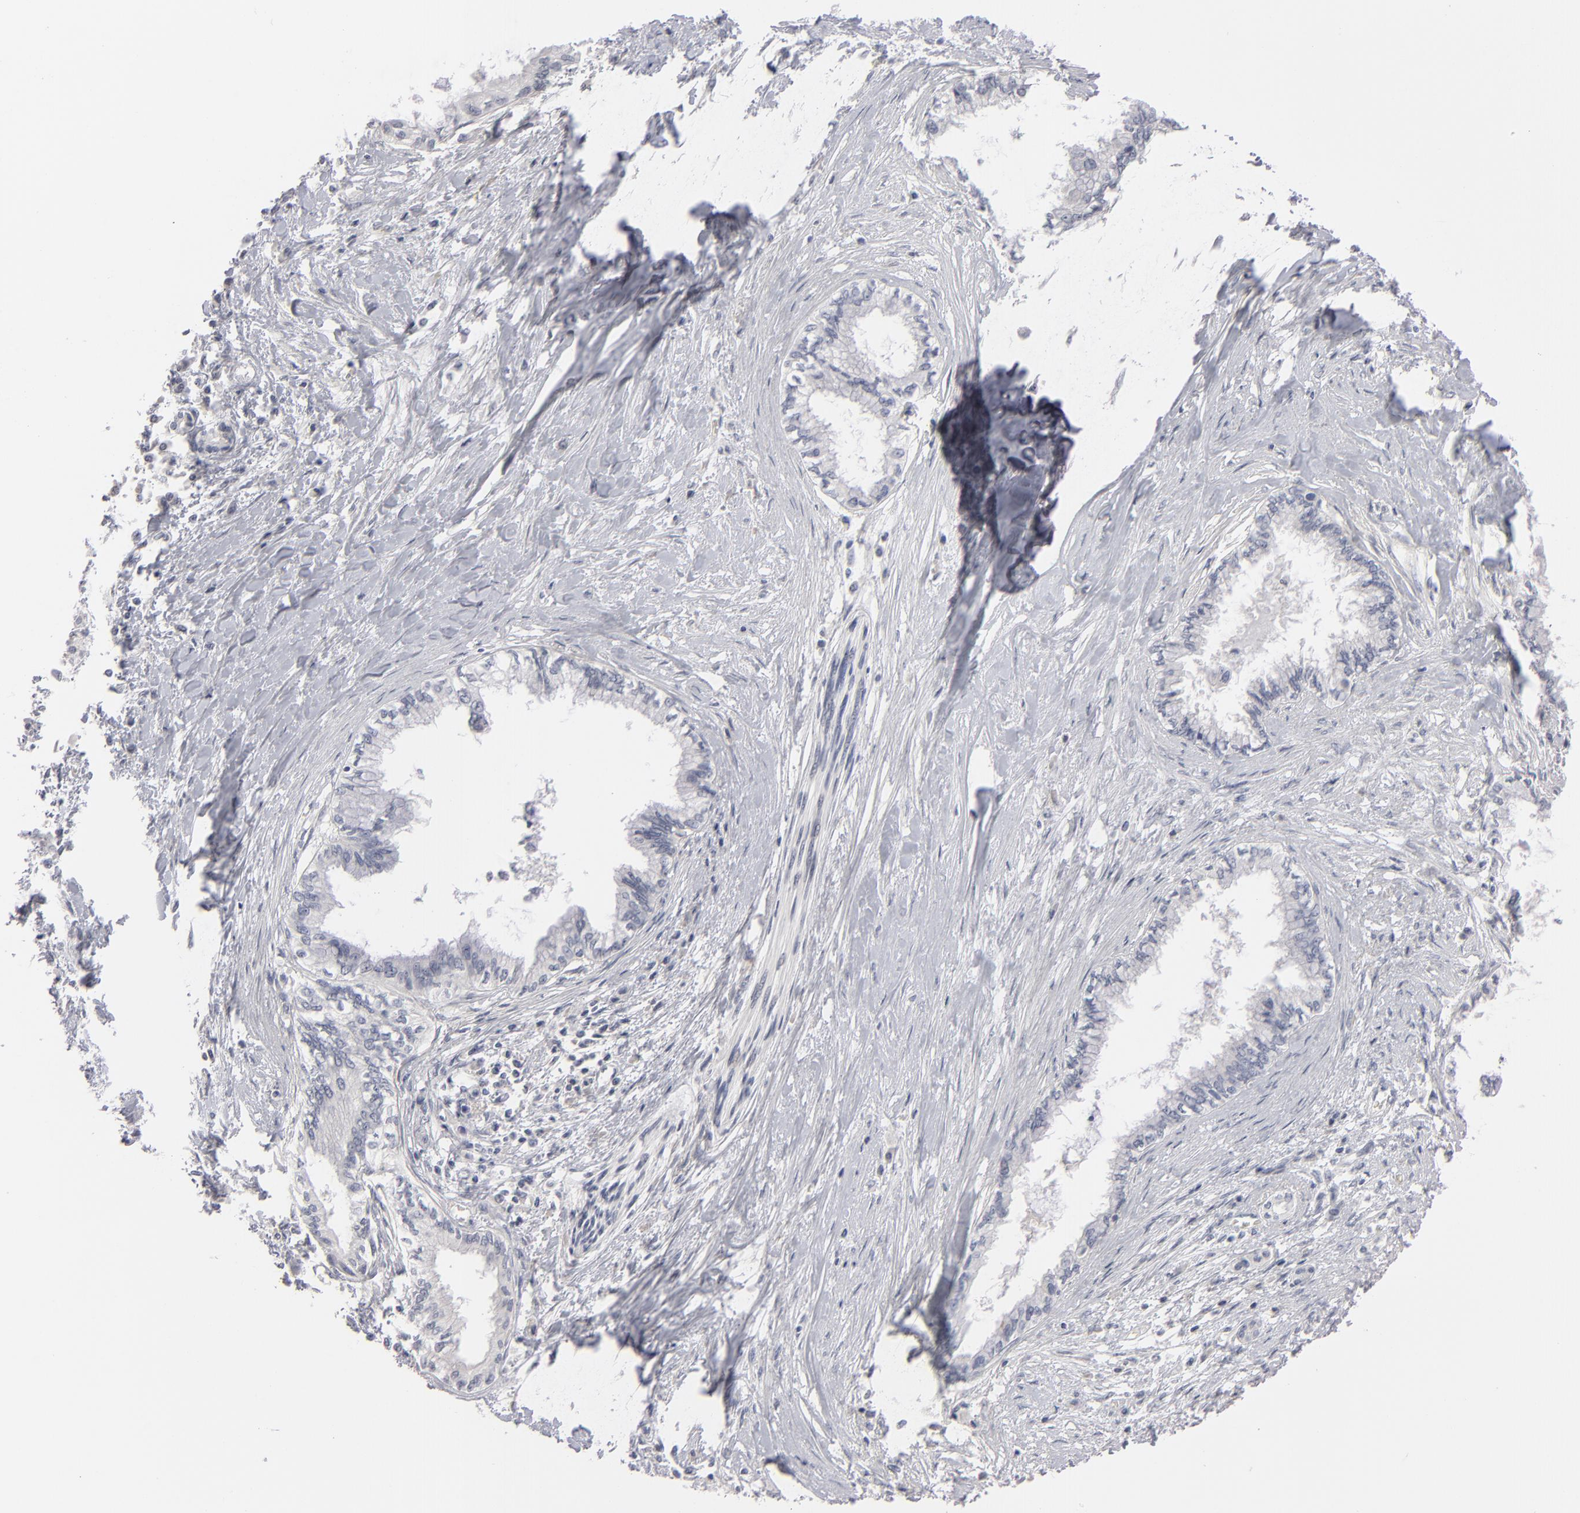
{"staining": {"intensity": "negative", "quantity": "none", "location": "none"}, "tissue": "pancreatic cancer", "cell_type": "Tumor cells", "image_type": "cancer", "snomed": [{"axis": "morphology", "description": "Adenocarcinoma, NOS"}, {"axis": "topography", "description": "Pancreas"}], "caption": "IHC of human adenocarcinoma (pancreatic) reveals no staining in tumor cells.", "gene": "KIAA1210", "patient": {"sex": "female", "age": 64}}